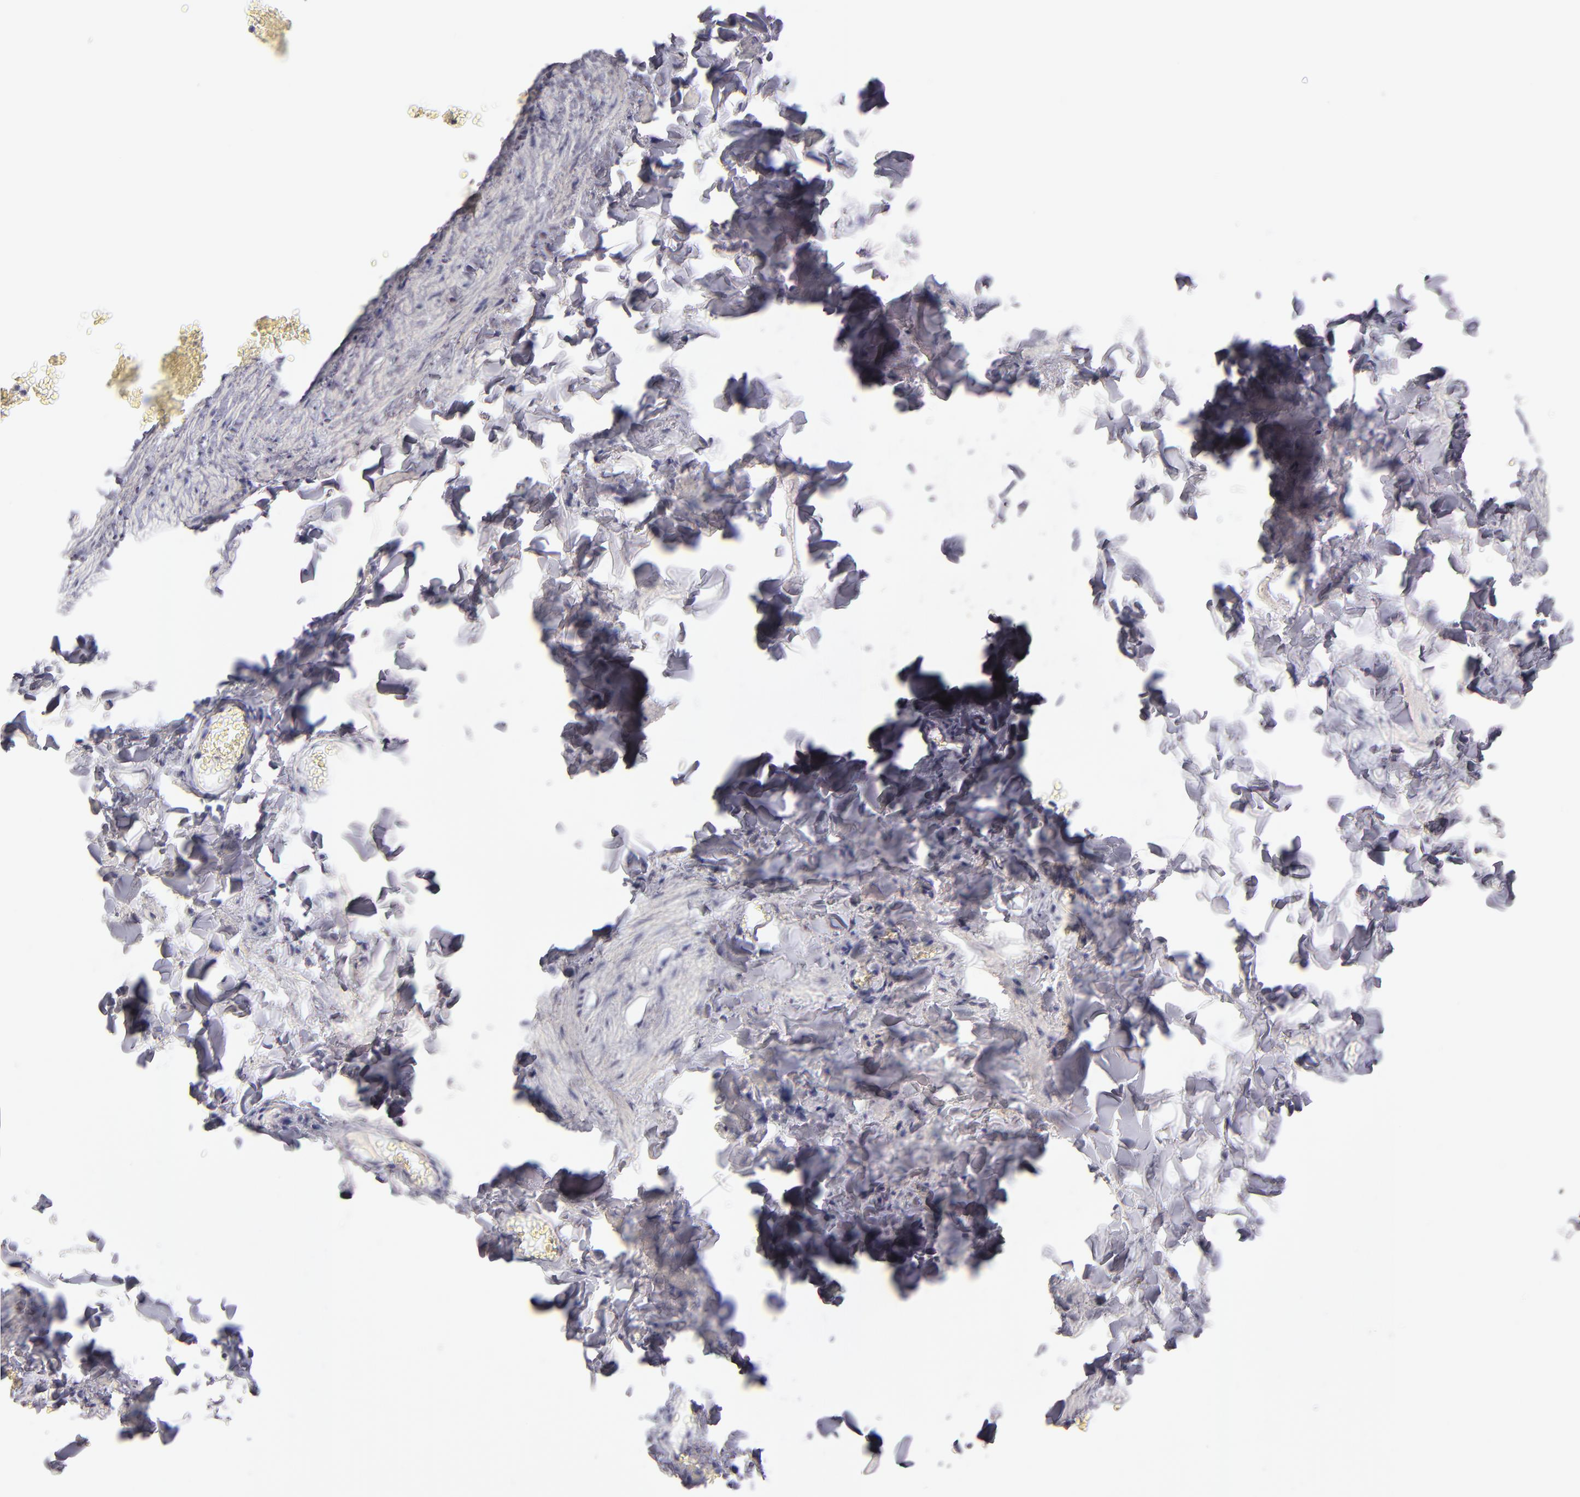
{"staining": {"intensity": "negative", "quantity": "none", "location": "none"}, "tissue": "adipose tissue", "cell_type": "Adipocytes", "image_type": "normal", "snomed": [{"axis": "morphology", "description": "Normal tissue, NOS"}, {"axis": "topography", "description": "Vascular tissue"}], "caption": "Immunohistochemistry of normal human adipose tissue exhibits no positivity in adipocytes. (DAB (3,3'-diaminobenzidine) immunohistochemistry (IHC) with hematoxylin counter stain).", "gene": "THBD", "patient": {"sex": "male", "age": 41}}